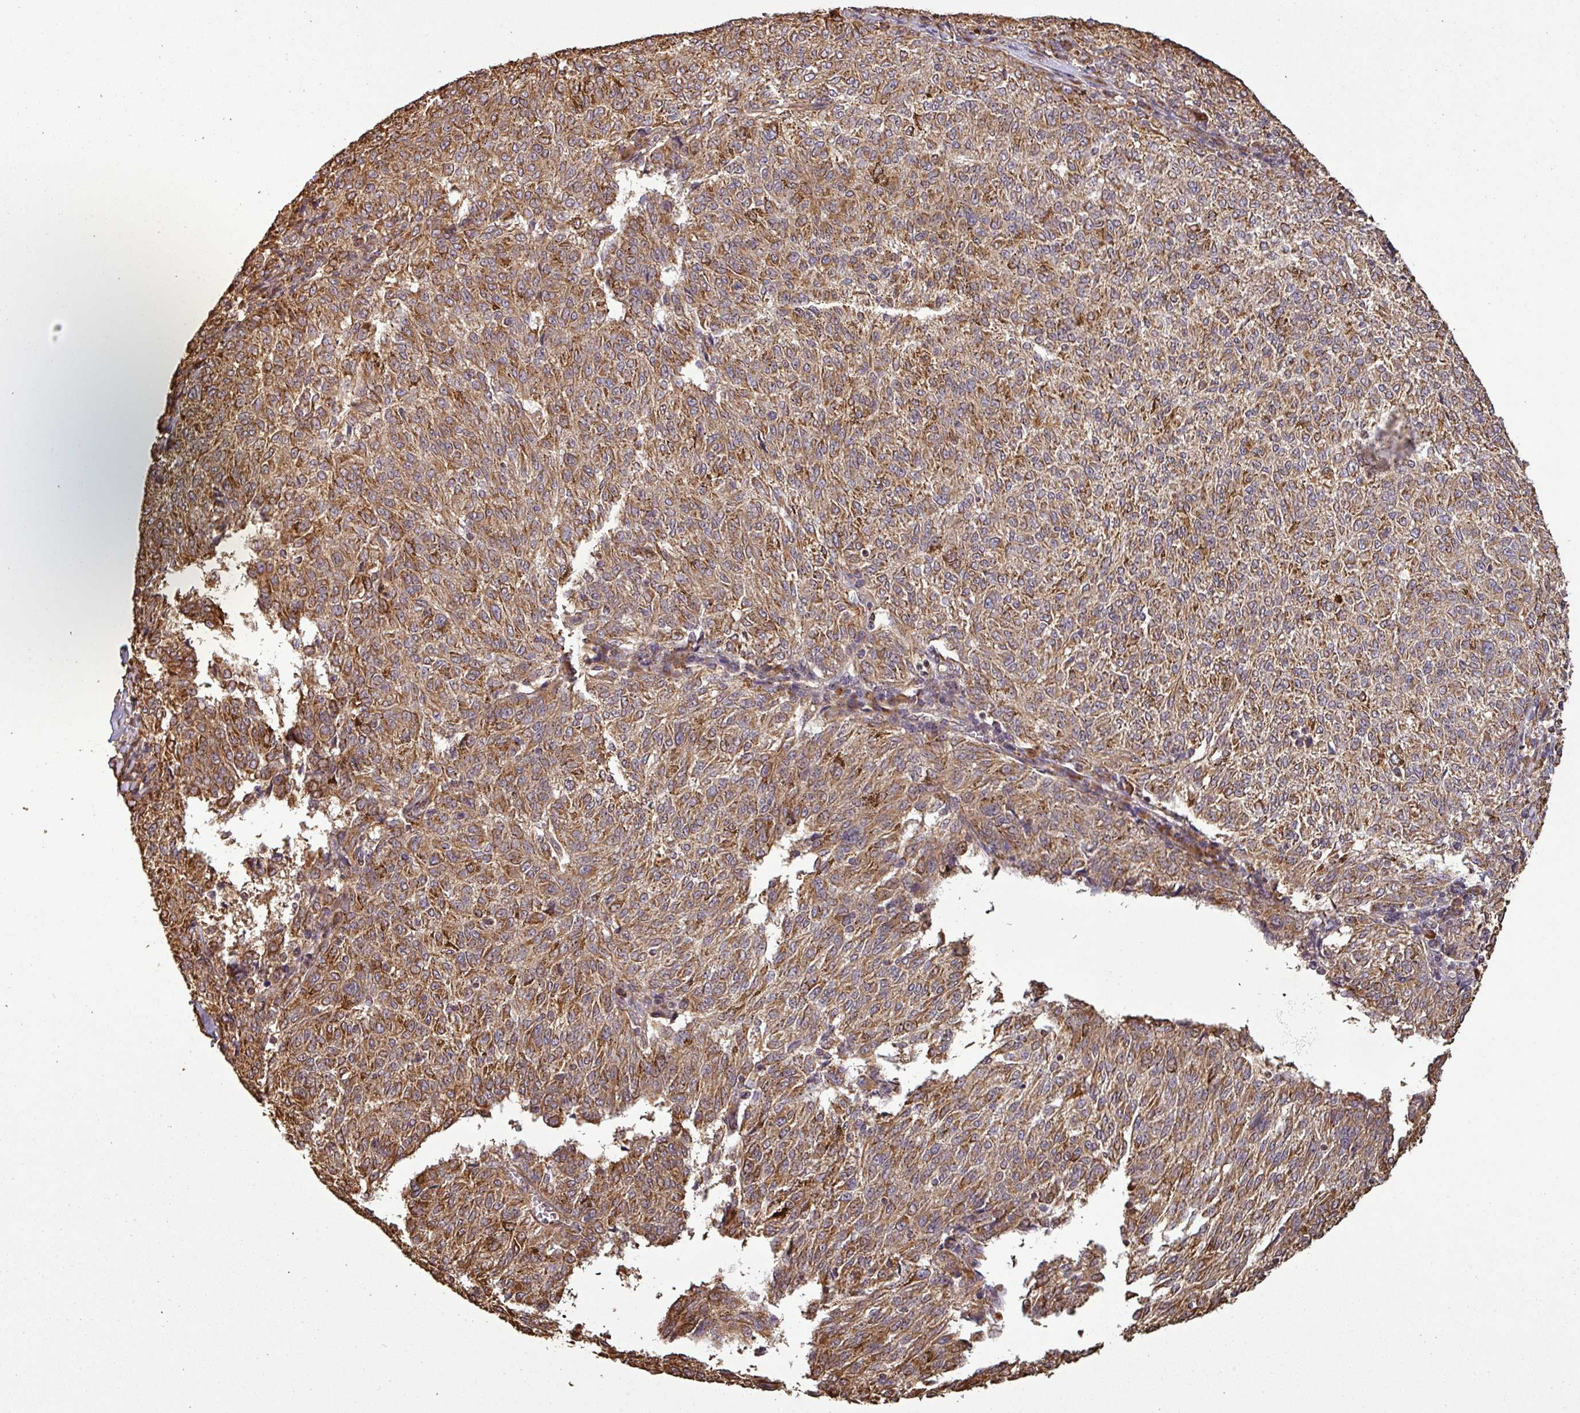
{"staining": {"intensity": "moderate", "quantity": ">75%", "location": "cytoplasmic/membranous"}, "tissue": "melanoma", "cell_type": "Tumor cells", "image_type": "cancer", "snomed": [{"axis": "morphology", "description": "Malignant melanoma, NOS"}, {"axis": "topography", "description": "Skin"}], "caption": "DAB (3,3'-diaminobenzidine) immunohistochemical staining of melanoma displays moderate cytoplasmic/membranous protein expression in about >75% of tumor cells.", "gene": "PLEKHM1", "patient": {"sex": "female", "age": 72}}